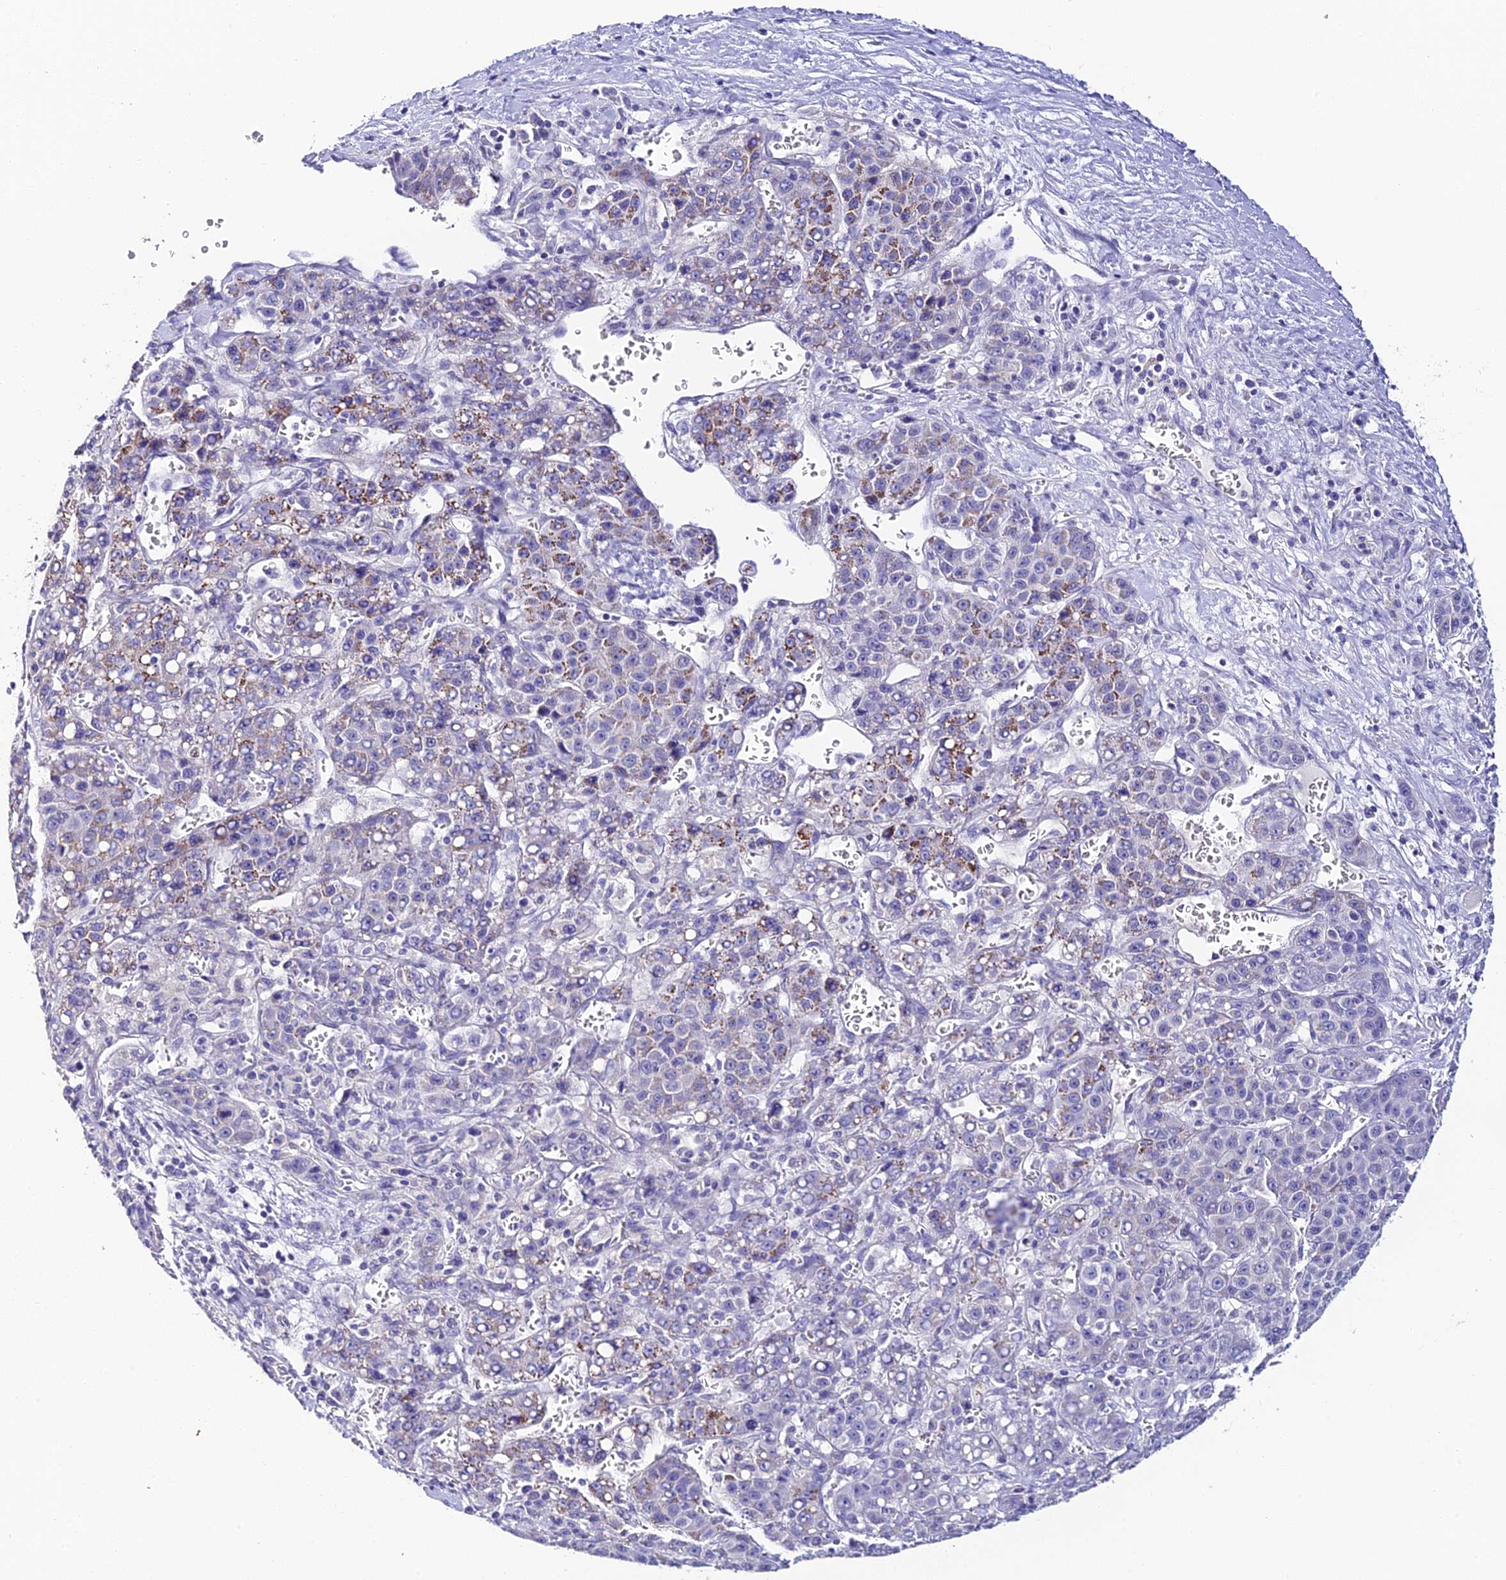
{"staining": {"intensity": "moderate", "quantity": "25%-75%", "location": "cytoplasmic/membranous"}, "tissue": "liver cancer", "cell_type": "Tumor cells", "image_type": "cancer", "snomed": [{"axis": "morphology", "description": "Carcinoma, Hepatocellular, NOS"}, {"axis": "topography", "description": "Liver"}], "caption": "Immunohistochemical staining of liver cancer (hepatocellular carcinoma) displays medium levels of moderate cytoplasmic/membranous positivity in approximately 25%-75% of tumor cells. (DAB (3,3'-diaminobenzidine) IHC, brown staining for protein, blue staining for nuclei).", "gene": "C12orf29", "patient": {"sex": "female", "age": 53}}